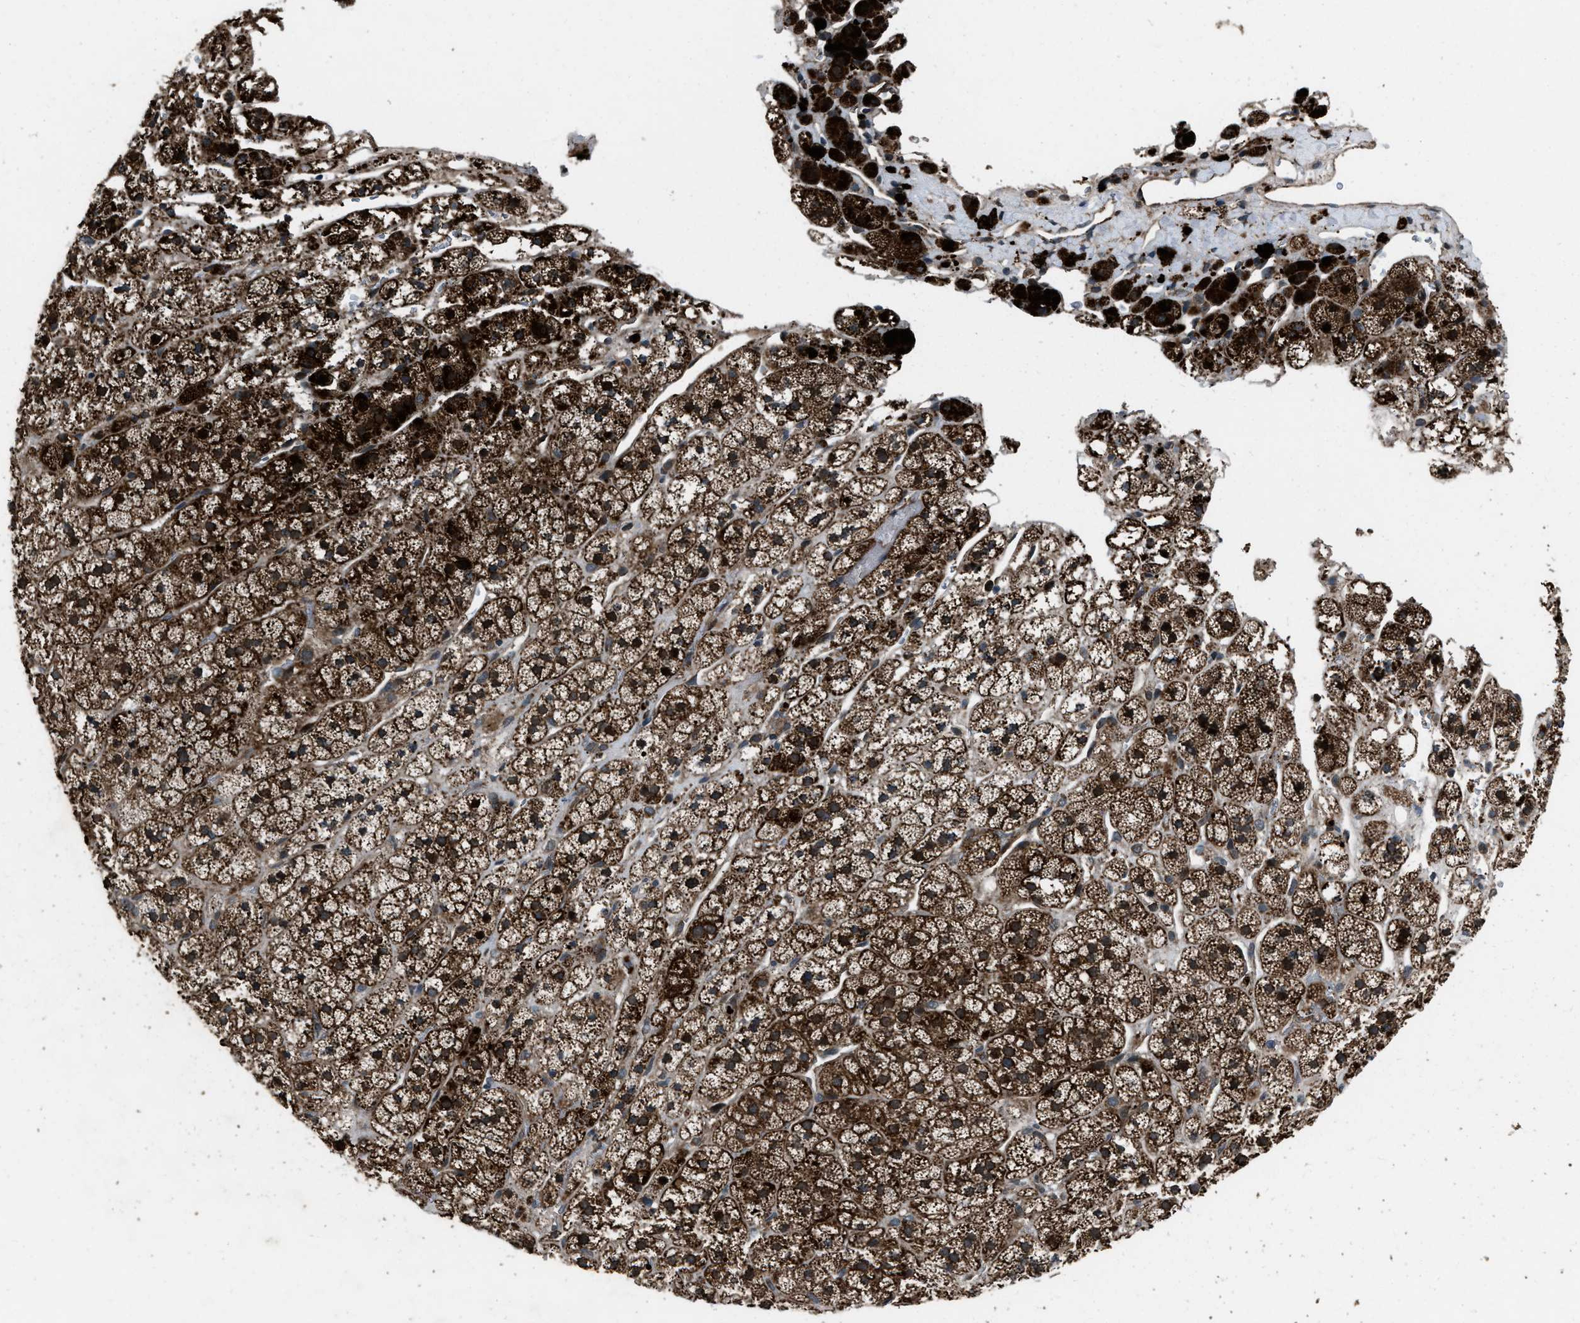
{"staining": {"intensity": "strong", "quantity": ">75%", "location": "cytoplasmic/membranous"}, "tissue": "adrenal gland", "cell_type": "Glandular cells", "image_type": "normal", "snomed": [{"axis": "morphology", "description": "Normal tissue, NOS"}, {"axis": "topography", "description": "Adrenal gland"}], "caption": "Immunohistochemical staining of benign human adrenal gland shows strong cytoplasmic/membranous protein positivity in about >75% of glandular cells.", "gene": "IRAK4", "patient": {"sex": "male", "age": 56}}